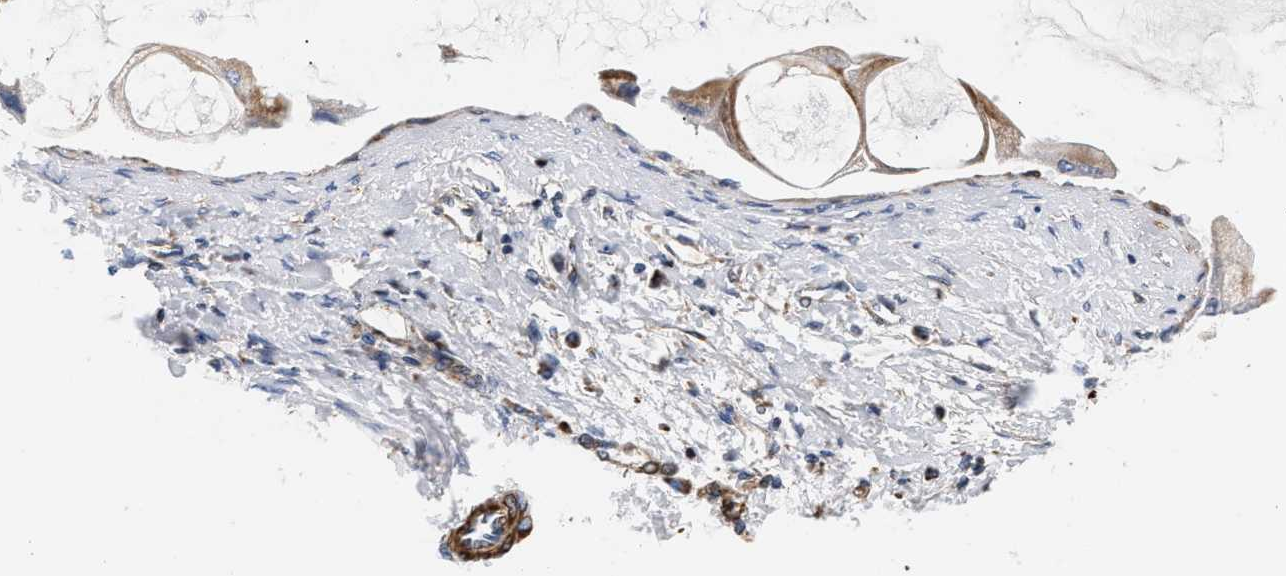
{"staining": {"intensity": "moderate", "quantity": ">75%", "location": "cytoplasmic/membranous"}, "tissue": "liver cancer", "cell_type": "Tumor cells", "image_type": "cancer", "snomed": [{"axis": "morphology", "description": "Cholangiocarcinoma"}, {"axis": "topography", "description": "Liver"}], "caption": "Moderate cytoplasmic/membranous positivity for a protein is present in about >75% of tumor cells of liver cancer (cholangiocarcinoma) using immunohistochemistry (IHC).", "gene": "SGK1", "patient": {"sex": "male", "age": 50}}